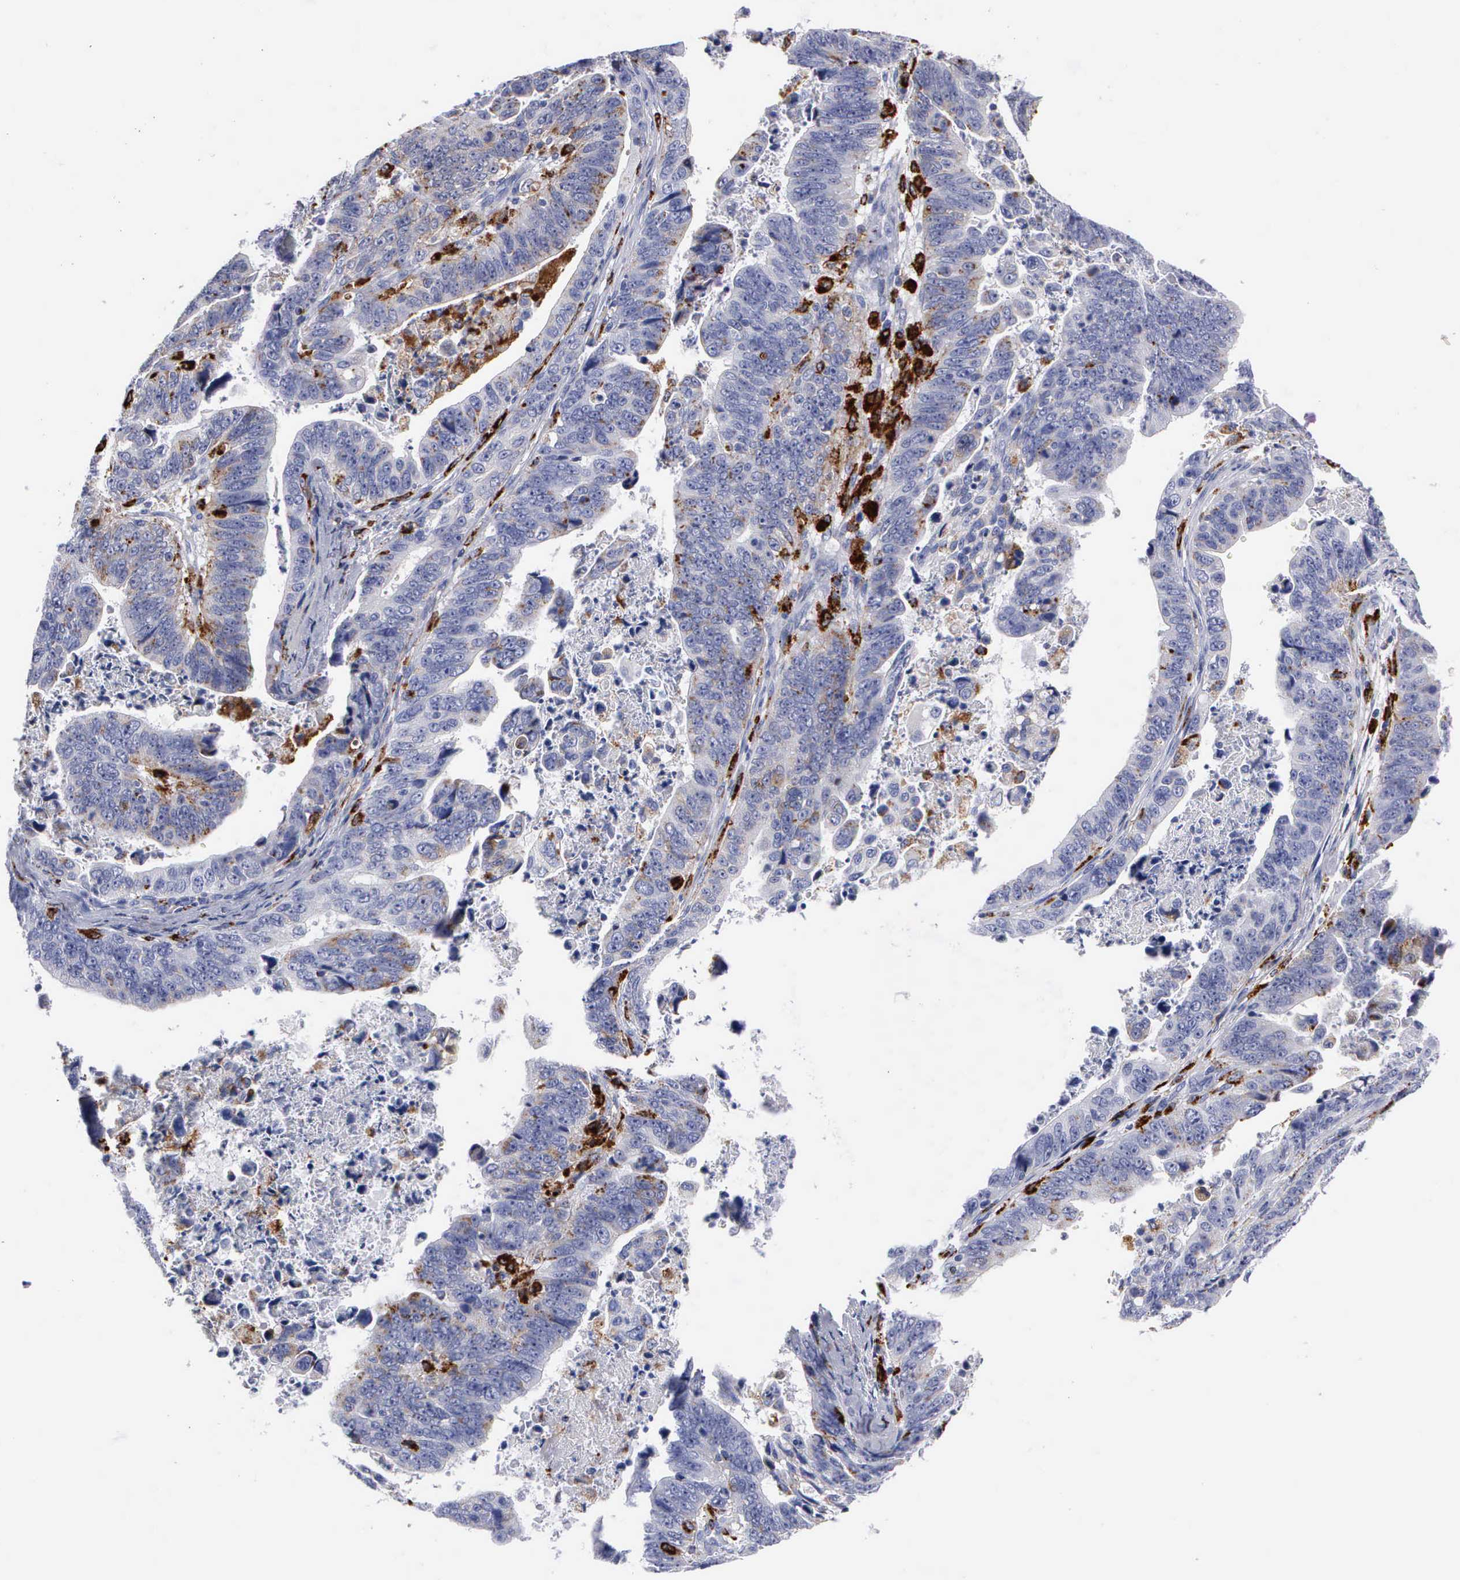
{"staining": {"intensity": "moderate", "quantity": "<25%", "location": "cytoplasmic/membranous"}, "tissue": "stomach cancer", "cell_type": "Tumor cells", "image_type": "cancer", "snomed": [{"axis": "morphology", "description": "Adenocarcinoma, NOS"}, {"axis": "topography", "description": "Stomach, upper"}], "caption": "Moderate cytoplasmic/membranous positivity for a protein is present in approximately <25% of tumor cells of stomach cancer using IHC.", "gene": "CTSH", "patient": {"sex": "female", "age": 50}}